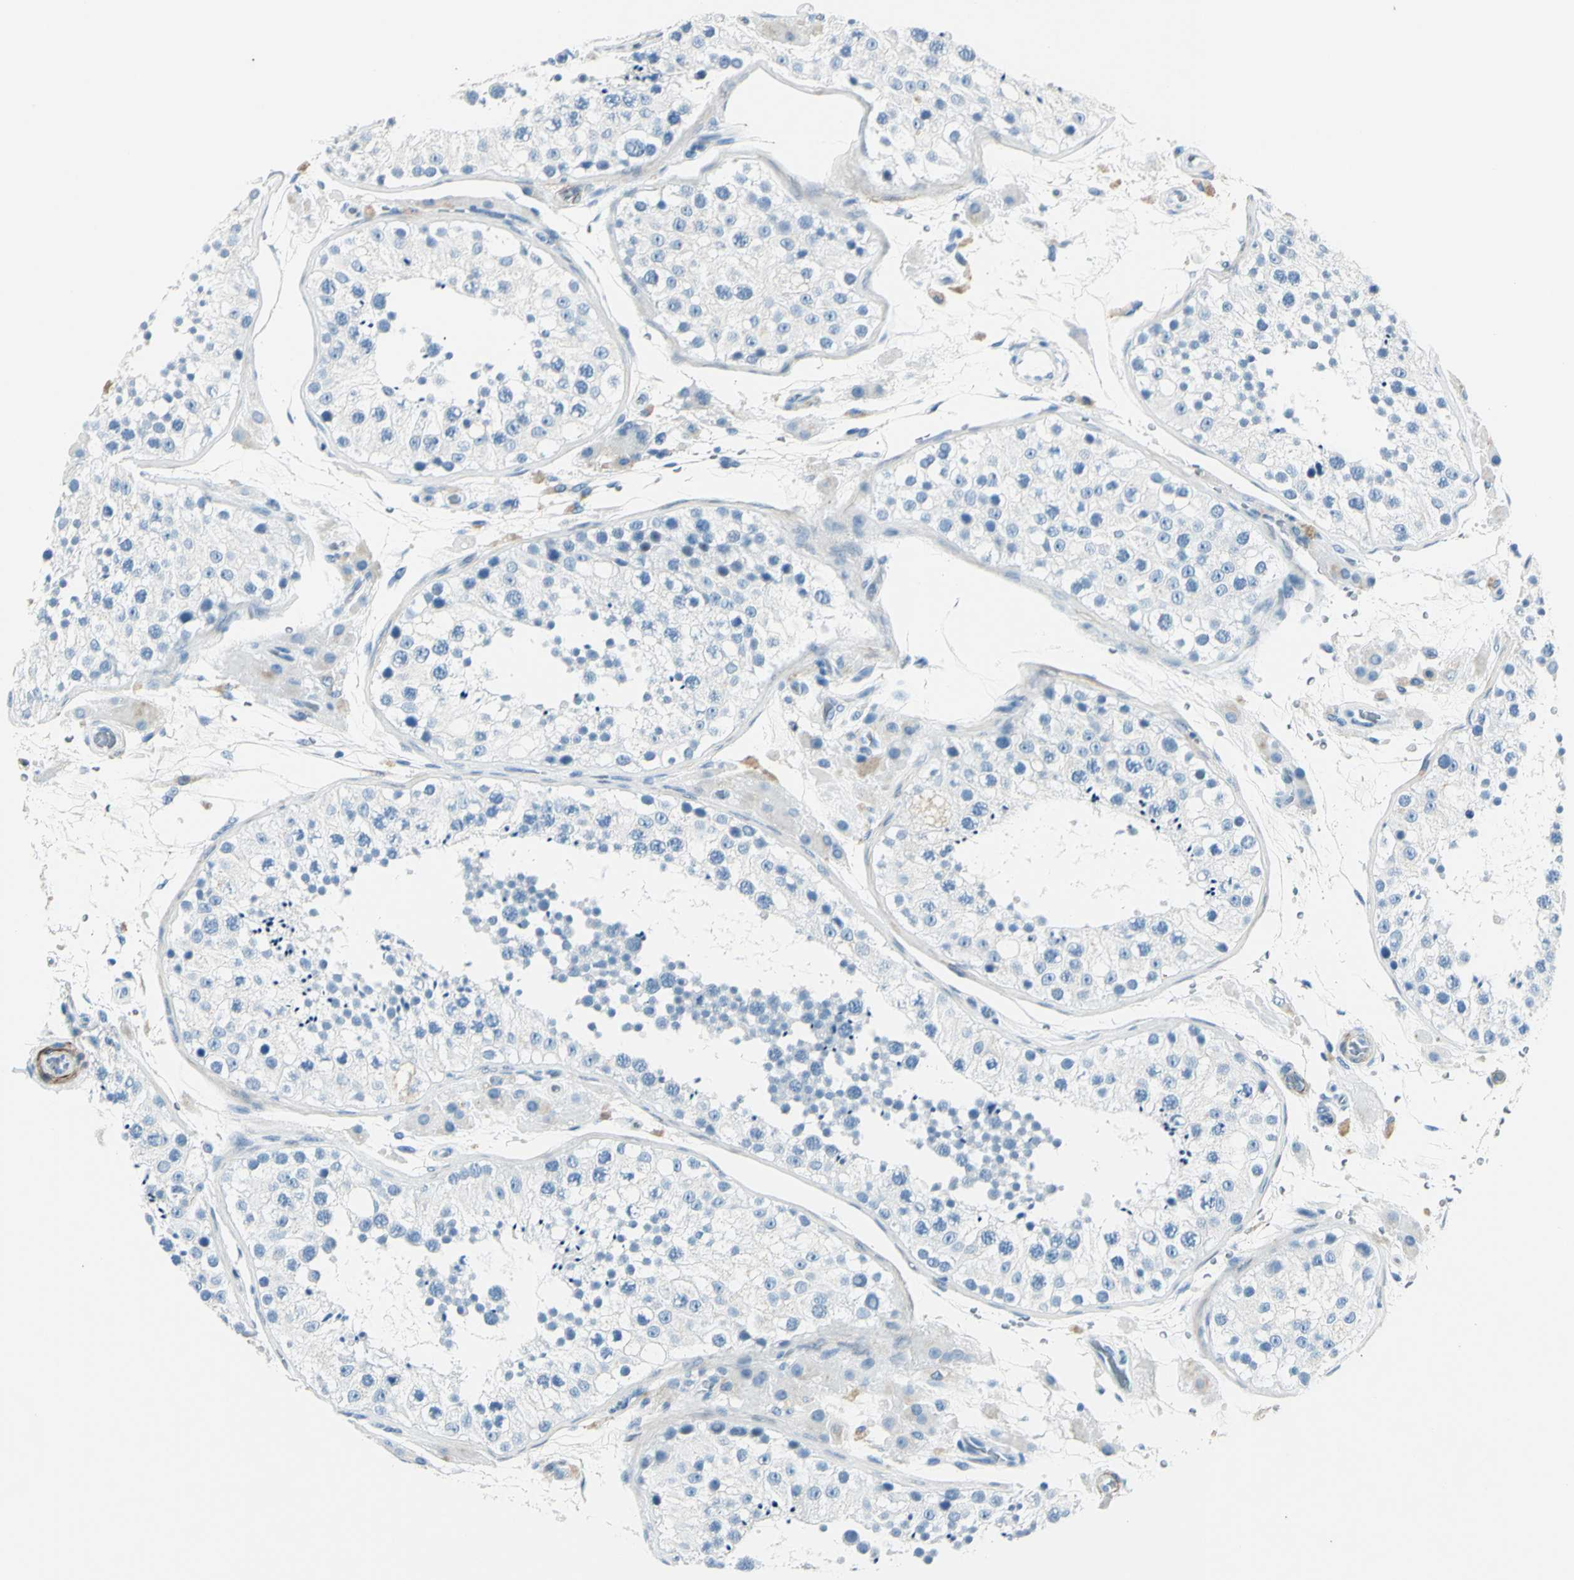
{"staining": {"intensity": "negative", "quantity": "none", "location": "none"}, "tissue": "testis", "cell_type": "Cells in seminiferous ducts", "image_type": "normal", "snomed": [{"axis": "morphology", "description": "Normal tissue, NOS"}, {"axis": "topography", "description": "Testis"}, {"axis": "topography", "description": "Epididymis"}], "caption": "Immunohistochemistry micrograph of normal testis: human testis stained with DAB reveals no significant protein staining in cells in seminiferous ducts.", "gene": "CDH15", "patient": {"sex": "male", "age": 26}}